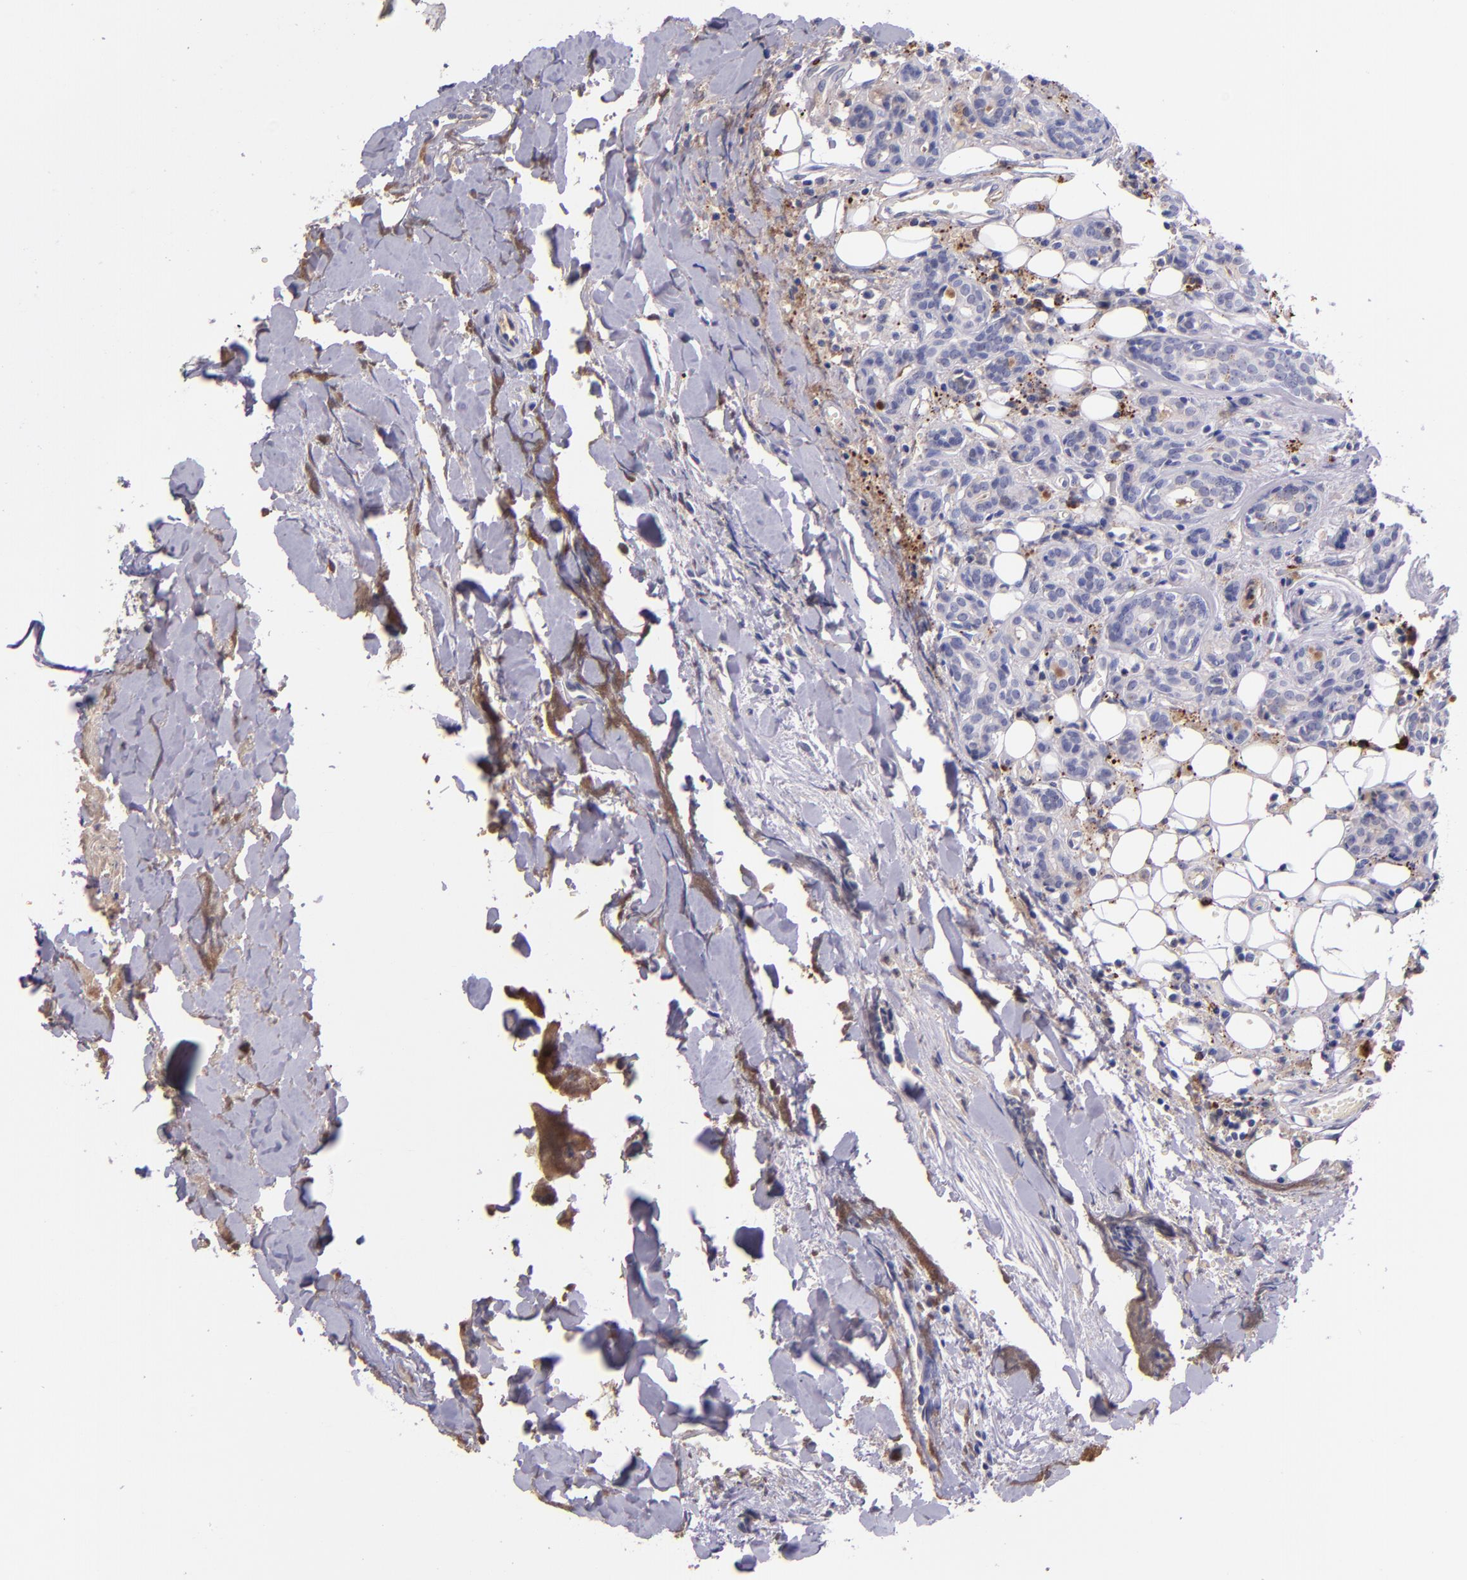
{"staining": {"intensity": "negative", "quantity": "none", "location": "none"}, "tissue": "head and neck cancer", "cell_type": "Tumor cells", "image_type": "cancer", "snomed": [{"axis": "morphology", "description": "Squamous cell carcinoma, NOS"}, {"axis": "topography", "description": "Salivary gland"}, {"axis": "topography", "description": "Head-Neck"}], "caption": "A histopathology image of human head and neck cancer (squamous cell carcinoma) is negative for staining in tumor cells.", "gene": "KNG1", "patient": {"sex": "male", "age": 70}}